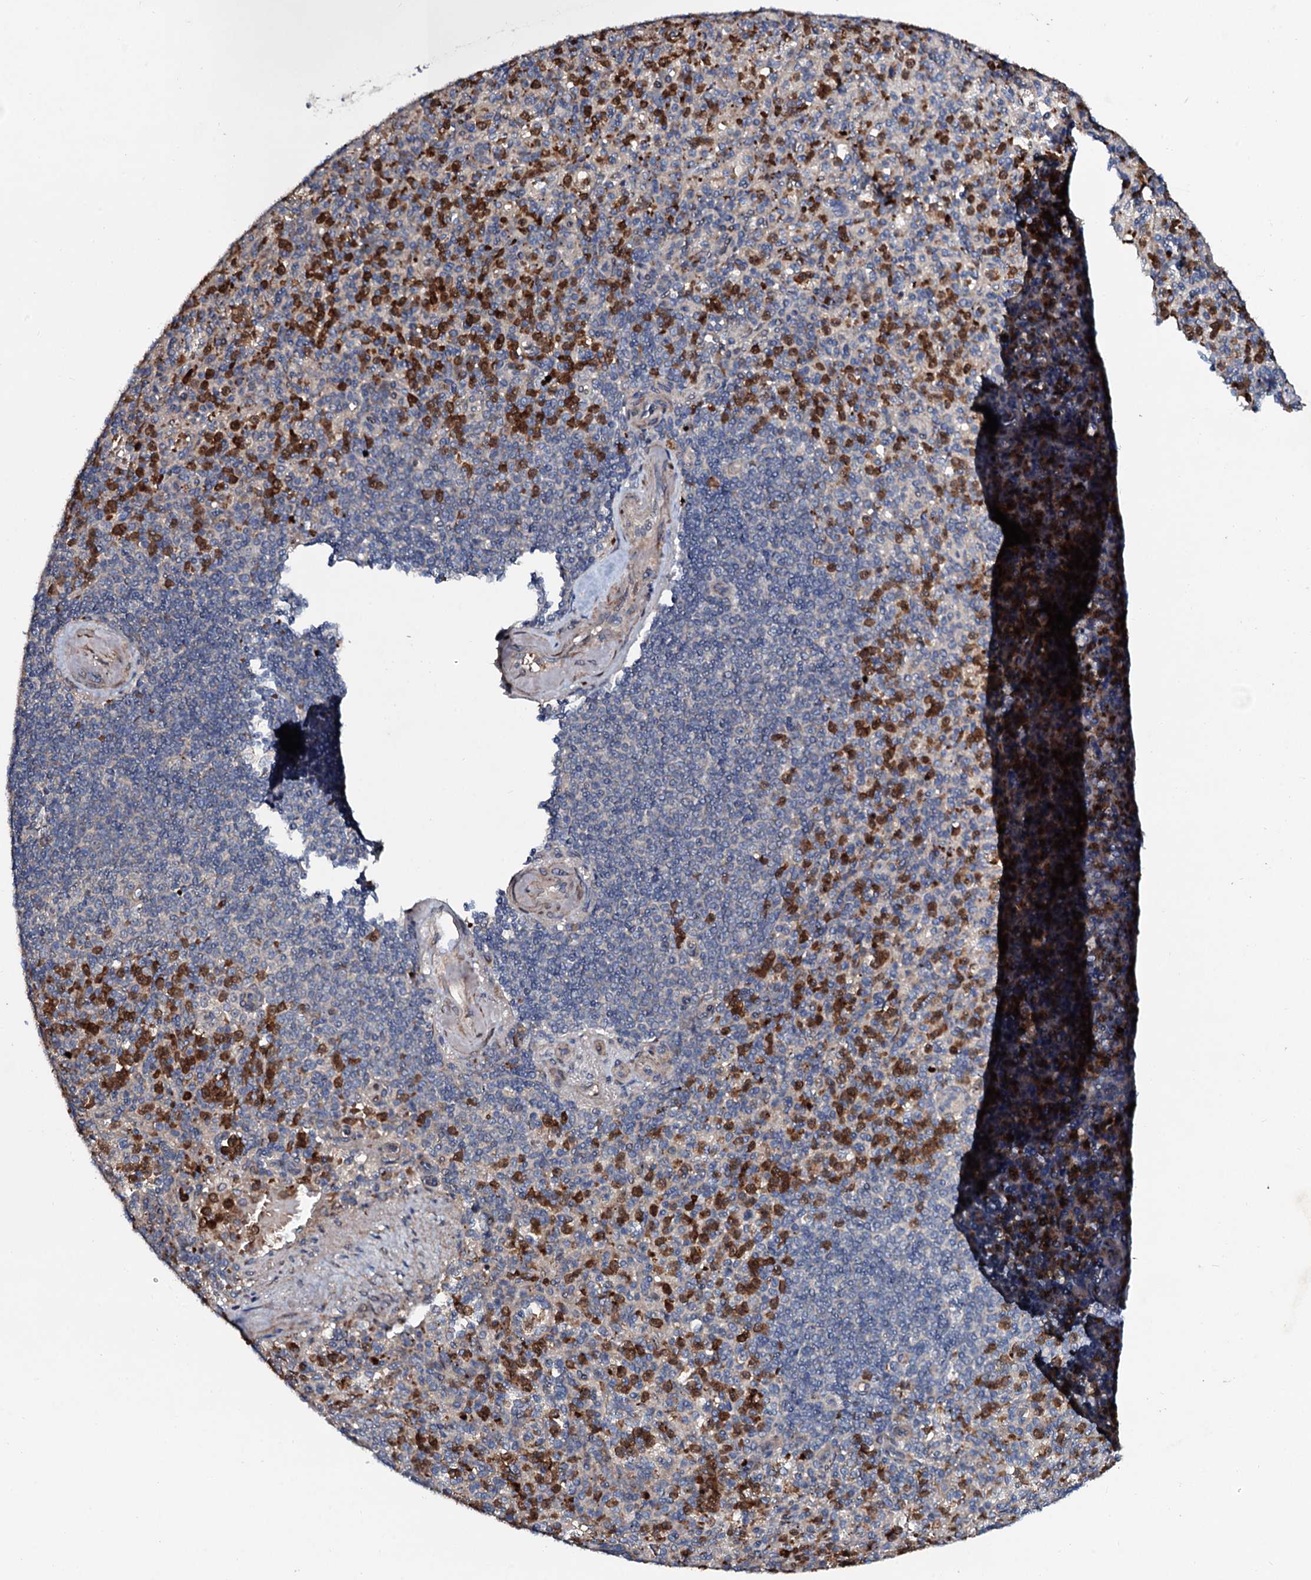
{"staining": {"intensity": "strong", "quantity": "25%-75%", "location": "cytoplasmic/membranous"}, "tissue": "spleen", "cell_type": "Cells in red pulp", "image_type": "normal", "snomed": [{"axis": "morphology", "description": "Normal tissue, NOS"}, {"axis": "topography", "description": "Spleen"}], "caption": "Immunohistochemical staining of normal spleen demonstrates strong cytoplasmic/membranous protein expression in approximately 25%-75% of cells in red pulp.", "gene": "COG6", "patient": {"sex": "female", "age": 74}}